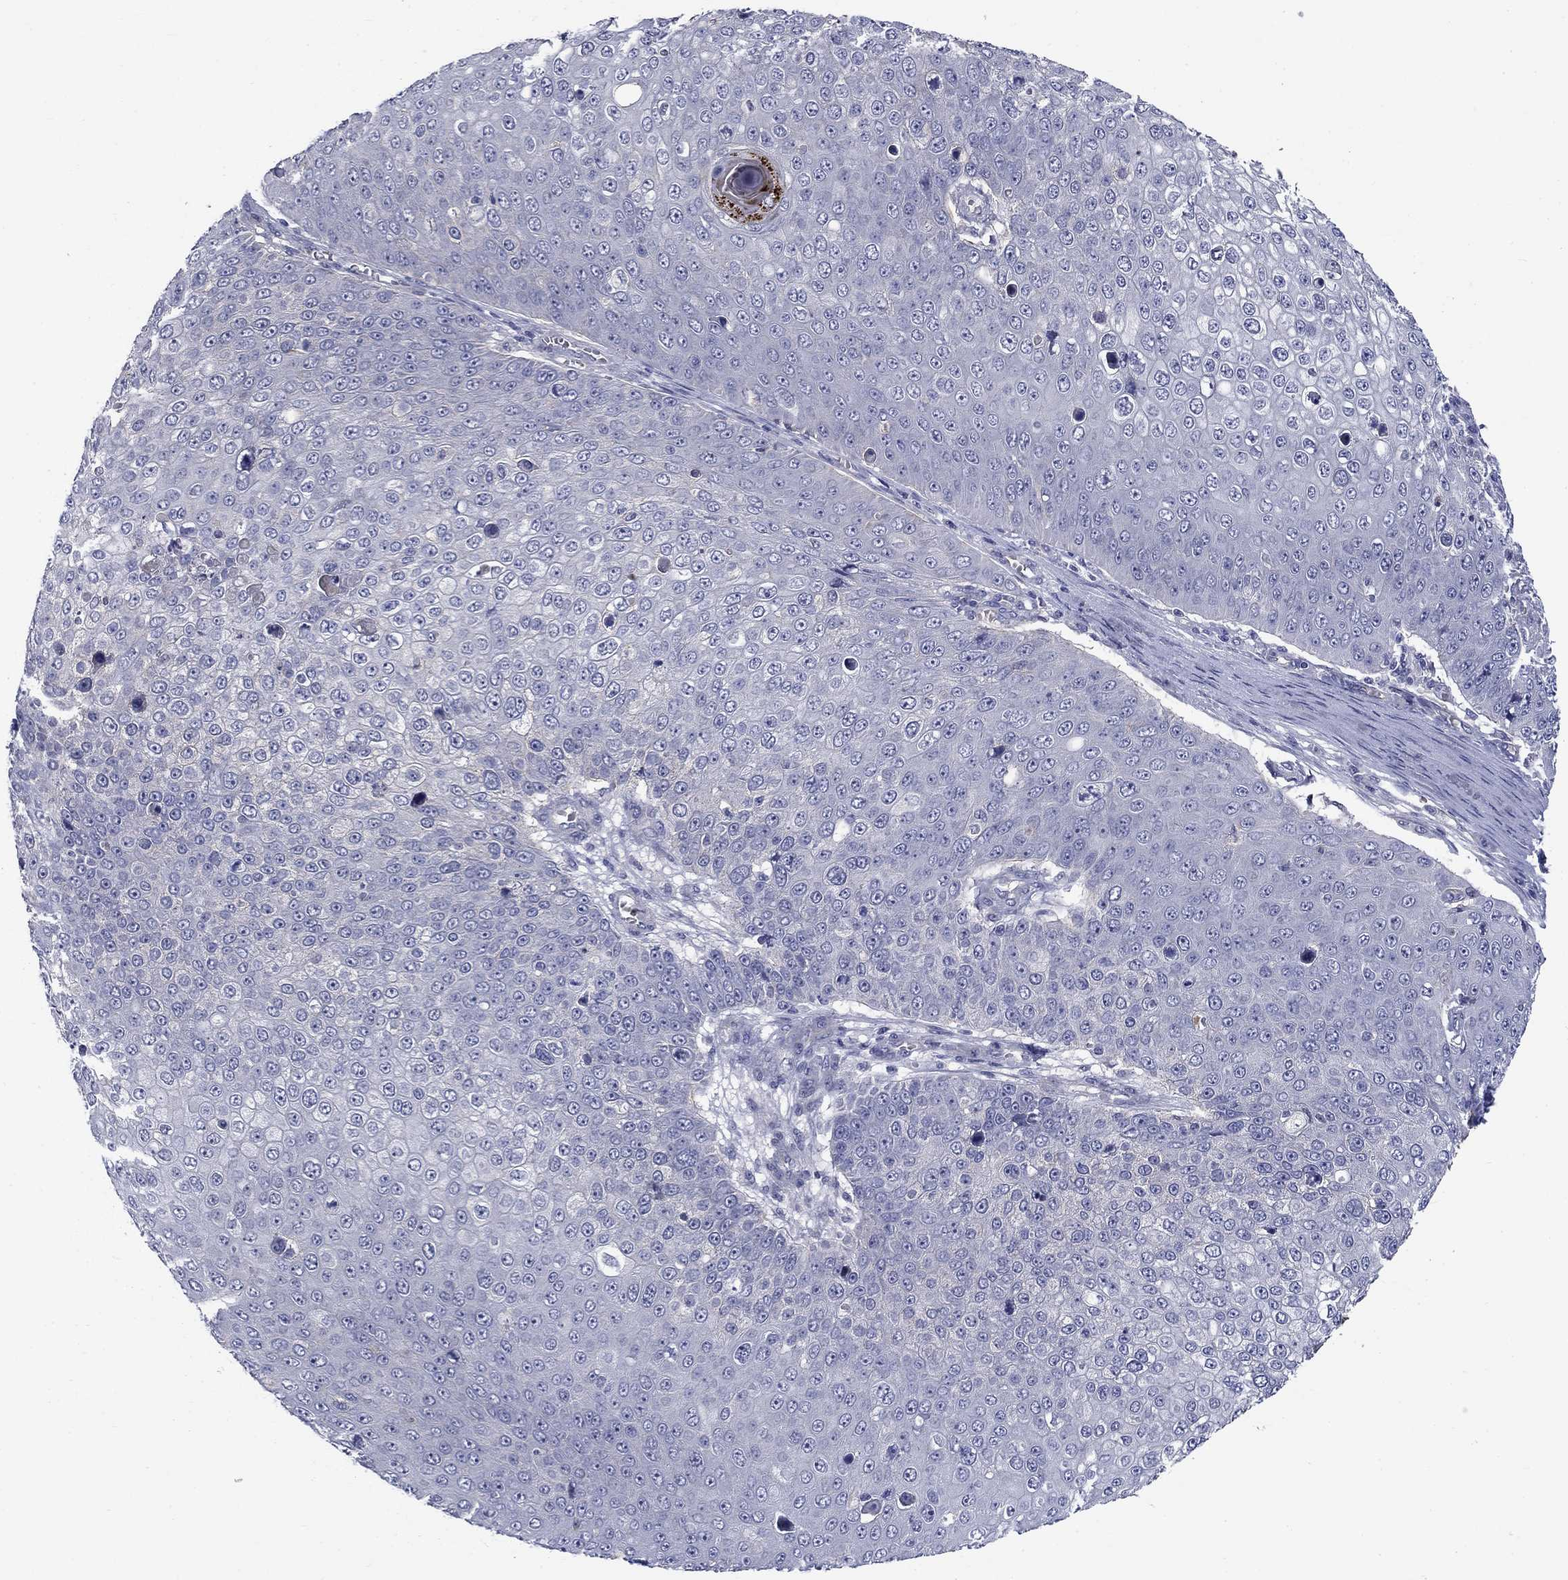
{"staining": {"intensity": "negative", "quantity": "none", "location": "none"}, "tissue": "skin cancer", "cell_type": "Tumor cells", "image_type": "cancer", "snomed": [{"axis": "morphology", "description": "Squamous cell carcinoma, NOS"}, {"axis": "topography", "description": "Skin"}], "caption": "Immunohistochemistry histopathology image of neoplastic tissue: human skin squamous cell carcinoma stained with DAB shows no significant protein expression in tumor cells.", "gene": "SLC1A1", "patient": {"sex": "male", "age": 71}}